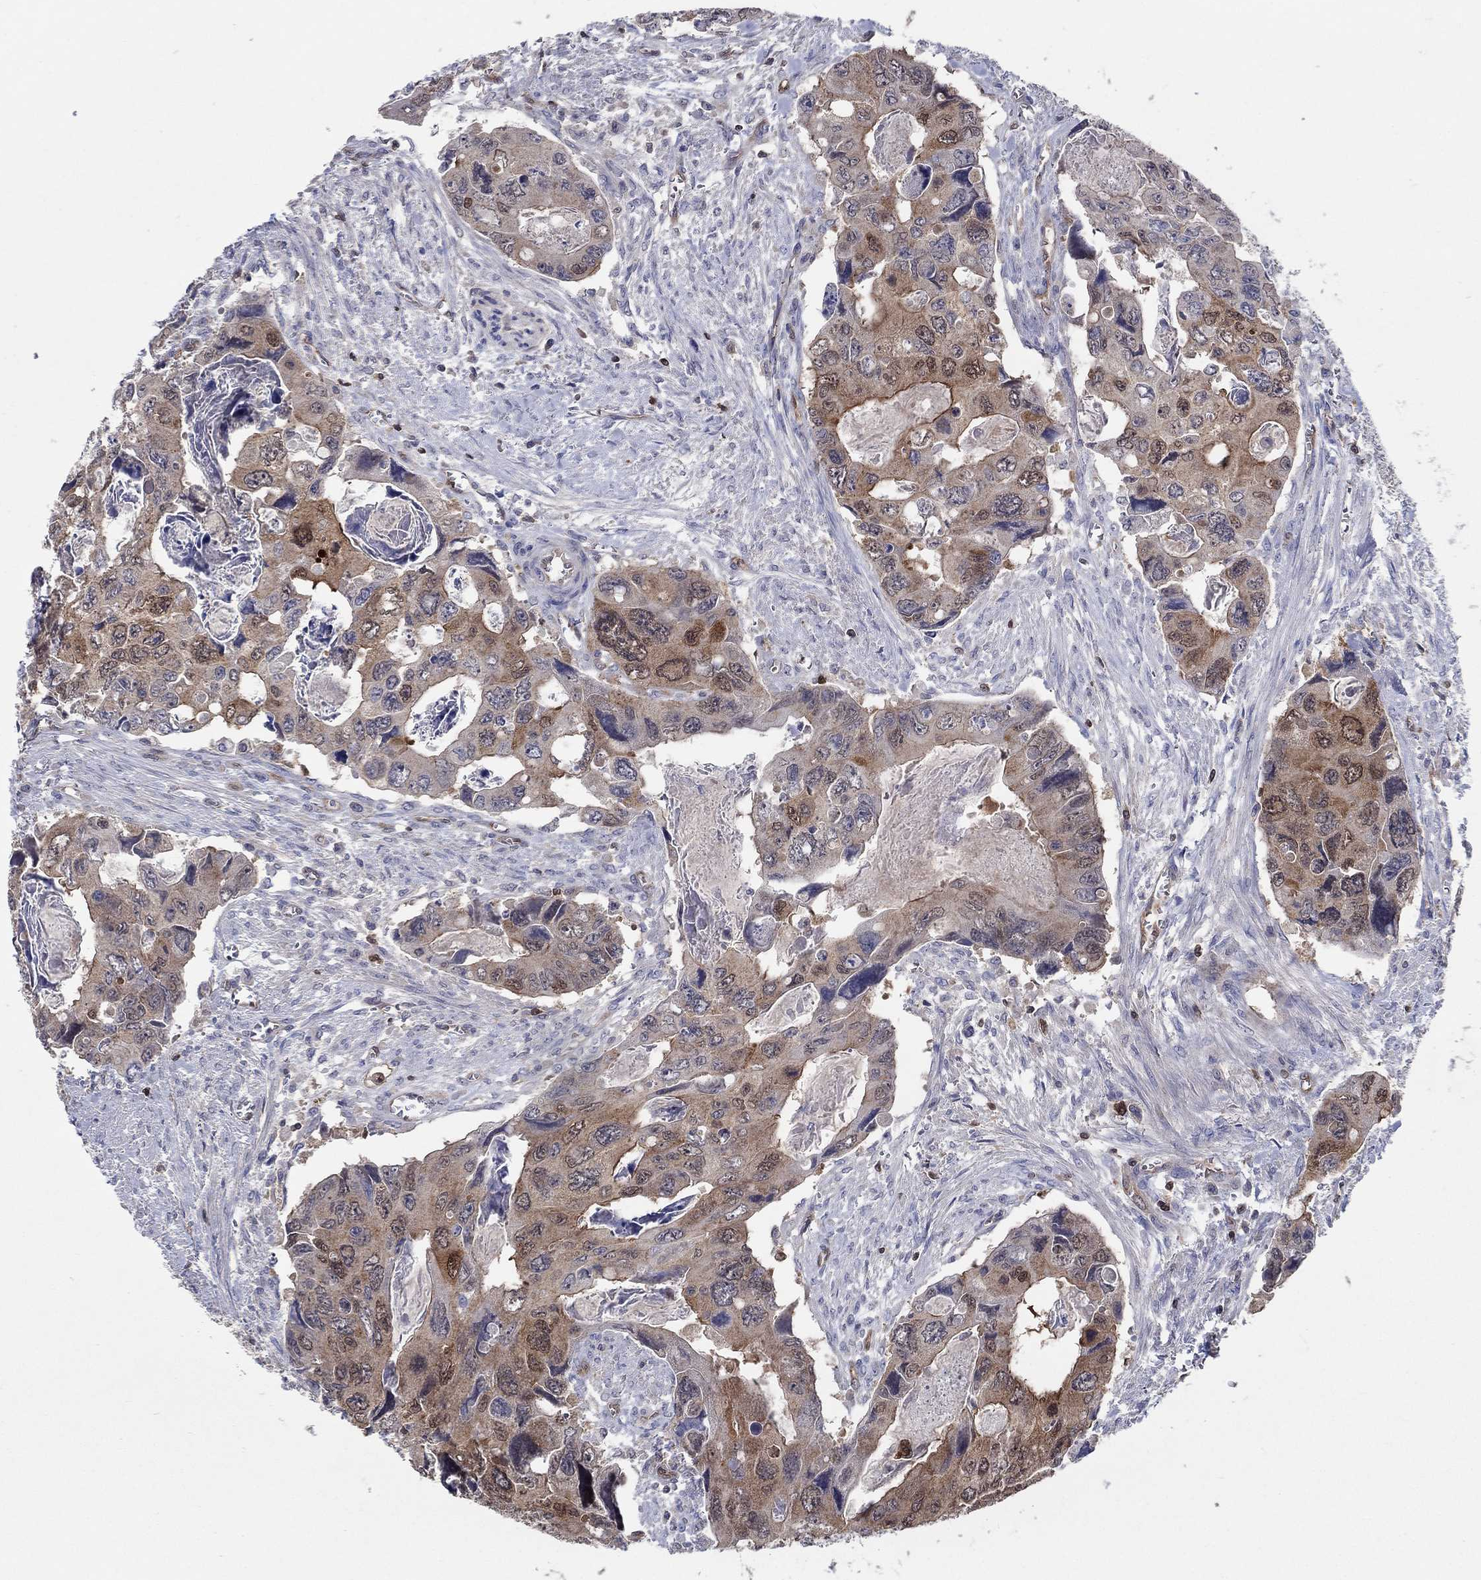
{"staining": {"intensity": "moderate", "quantity": "25%-75%", "location": "cytoplasmic/membranous"}, "tissue": "colorectal cancer", "cell_type": "Tumor cells", "image_type": "cancer", "snomed": [{"axis": "morphology", "description": "Adenocarcinoma, NOS"}, {"axis": "topography", "description": "Rectum"}], "caption": "The image exhibits staining of colorectal cancer (adenocarcinoma), revealing moderate cytoplasmic/membranous protein expression (brown color) within tumor cells.", "gene": "AGFG2", "patient": {"sex": "male", "age": 62}}